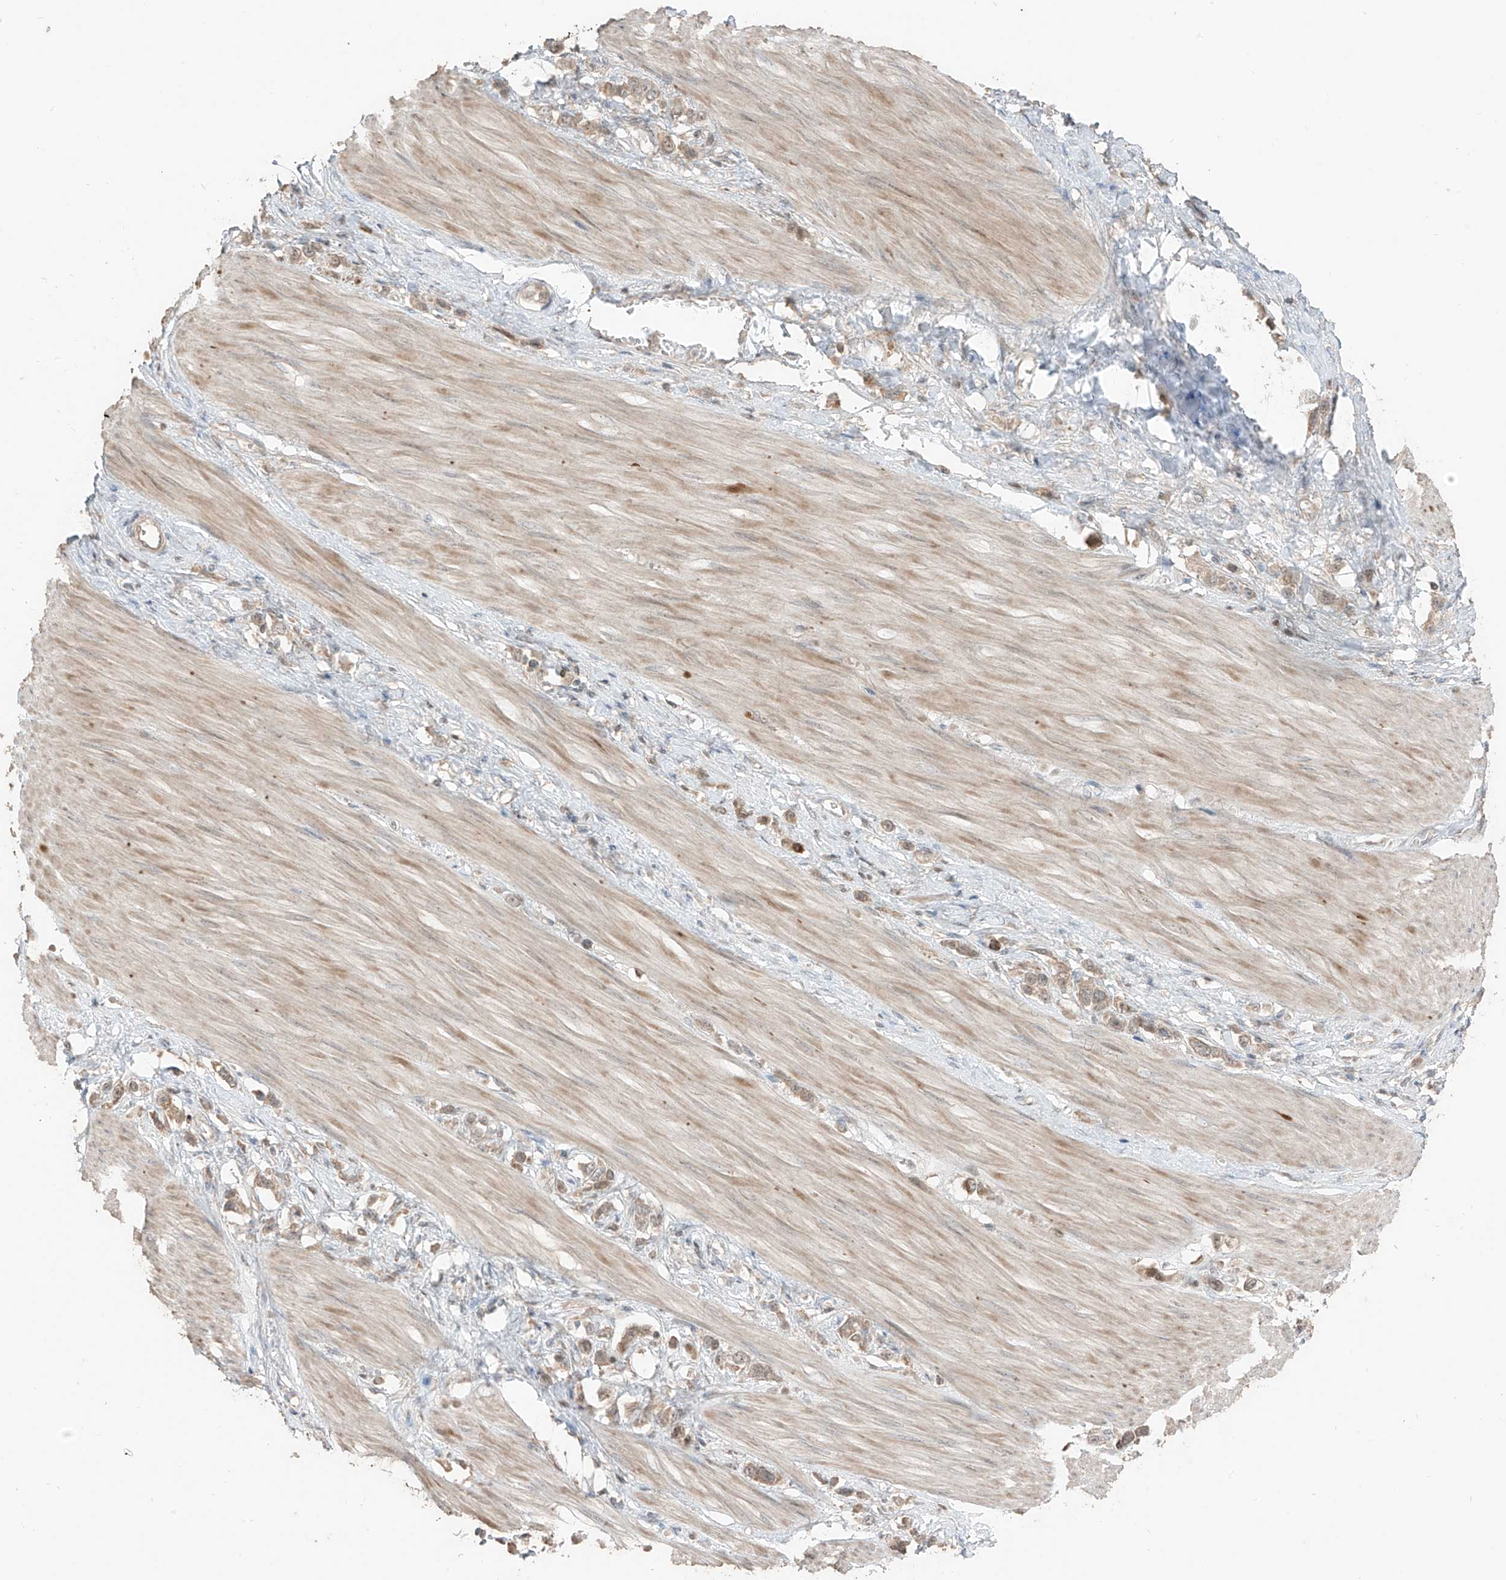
{"staining": {"intensity": "weak", "quantity": ">75%", "location": "cytoplasmic/membranous"}, "tissue": "stomach cancer", "cell_type": "Tumor cells", "image_type": "cancer", "snomed": [{"axis": "morphology", "description": "Adenocarcinoma, NOS"}, {"axis": "topography", "description": "Stomach"}], "caption": "Stomach cancer (adenocarcinoma) stained for a protein demonstrates weak cytoplasmic/membranous positivity in tumor cells.", "gene": "COLGALT2", "patient": {"sex": "female", "age": 65}}